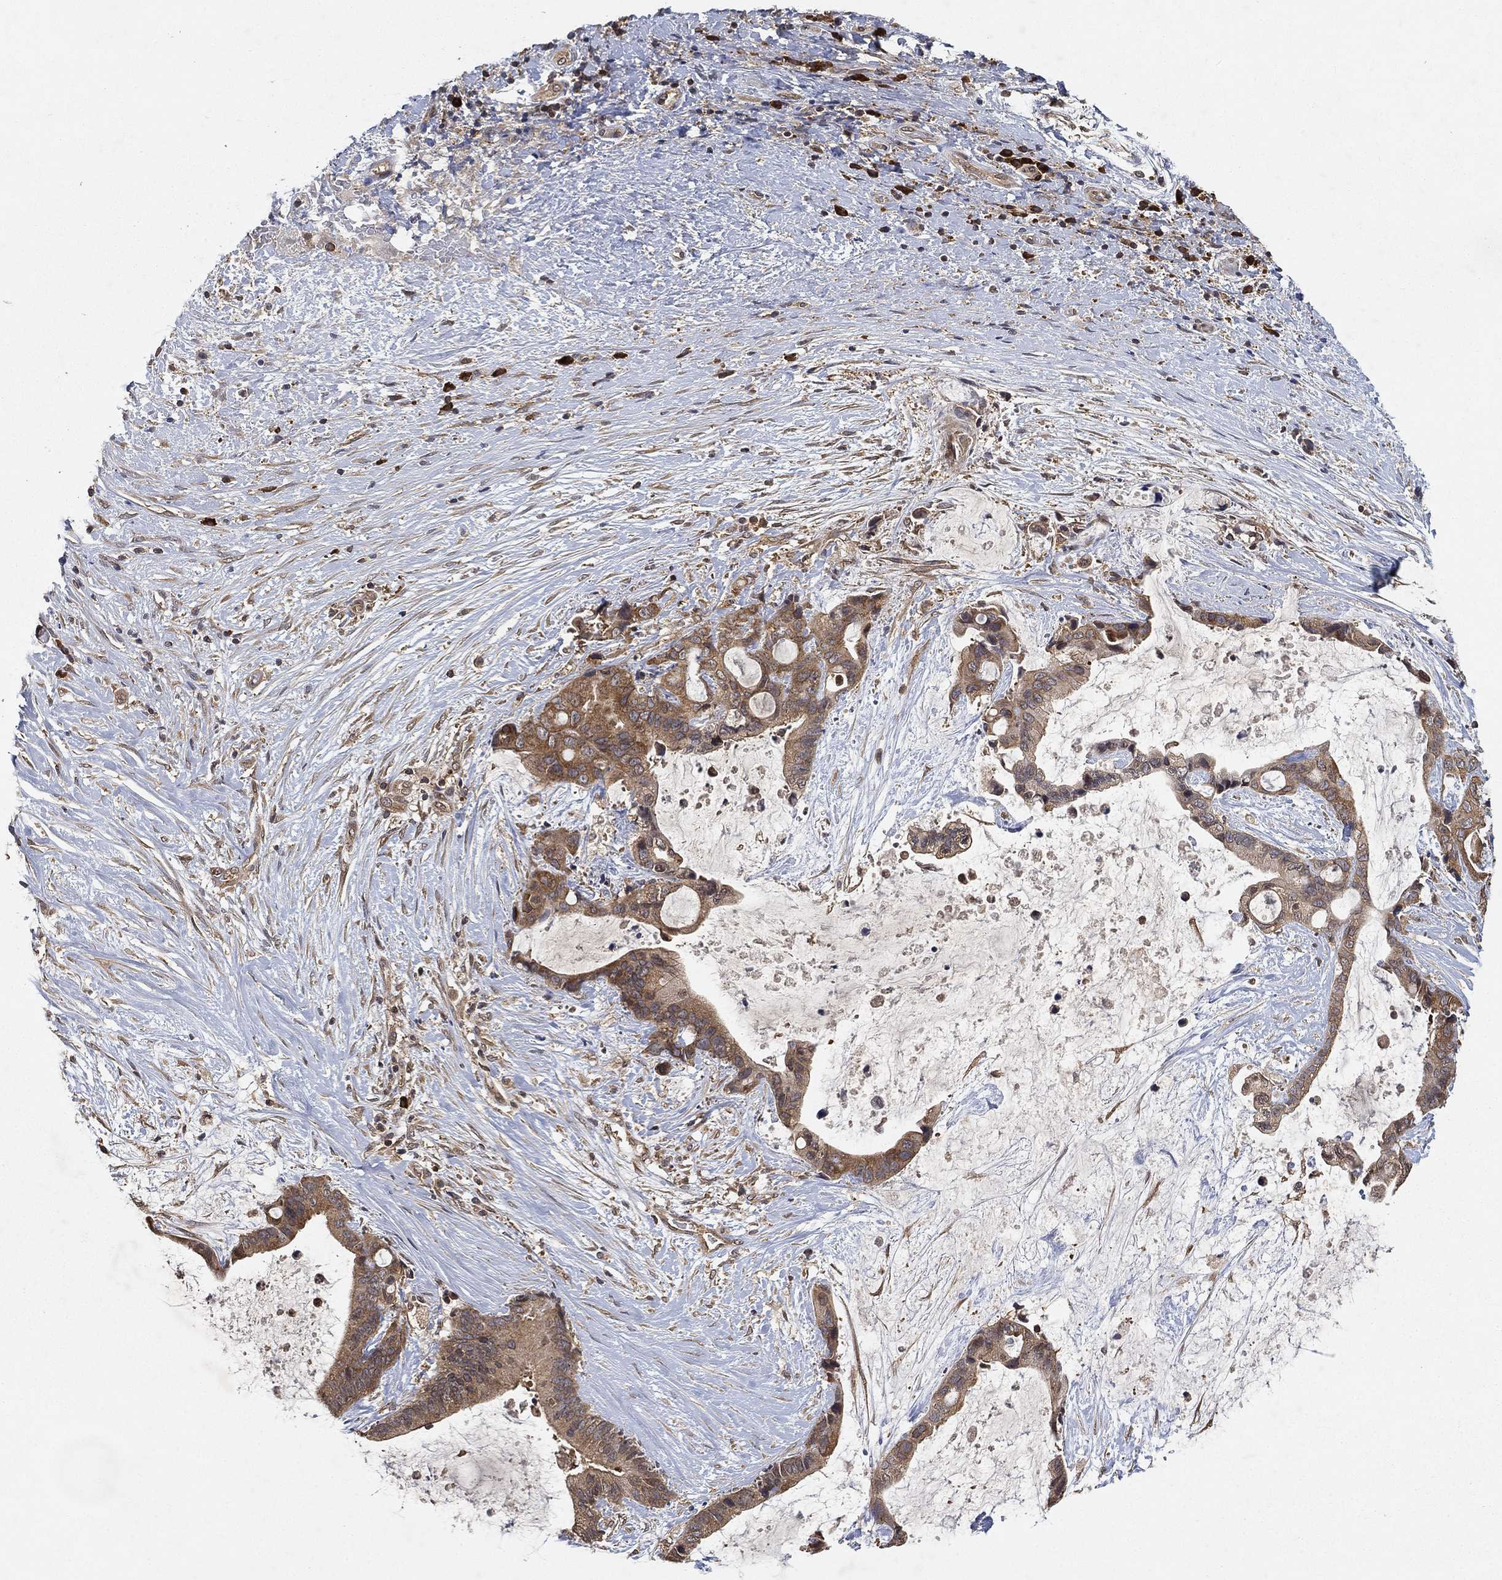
{"staining": {"intensity": "moderate", "quantity": ">75%", "location": "cytoplasmic/membranous"}, "tissue": "liver cancer", "cell_type": "Tumor cells", "image_type": "cancer", "snomed": [{"axis": "morphology", "description": "Cholangiocarcinoma"}, {"axis": "topography", "description": "Liver"}], "caption": "Tumor cells display moderate cytoplasmic/membranous positivity in approximately >75% of cells in liver cancer (cholangiocarcinoma).", "gene": "UBA5", "patient": {"sex": "female", "age": 73}}